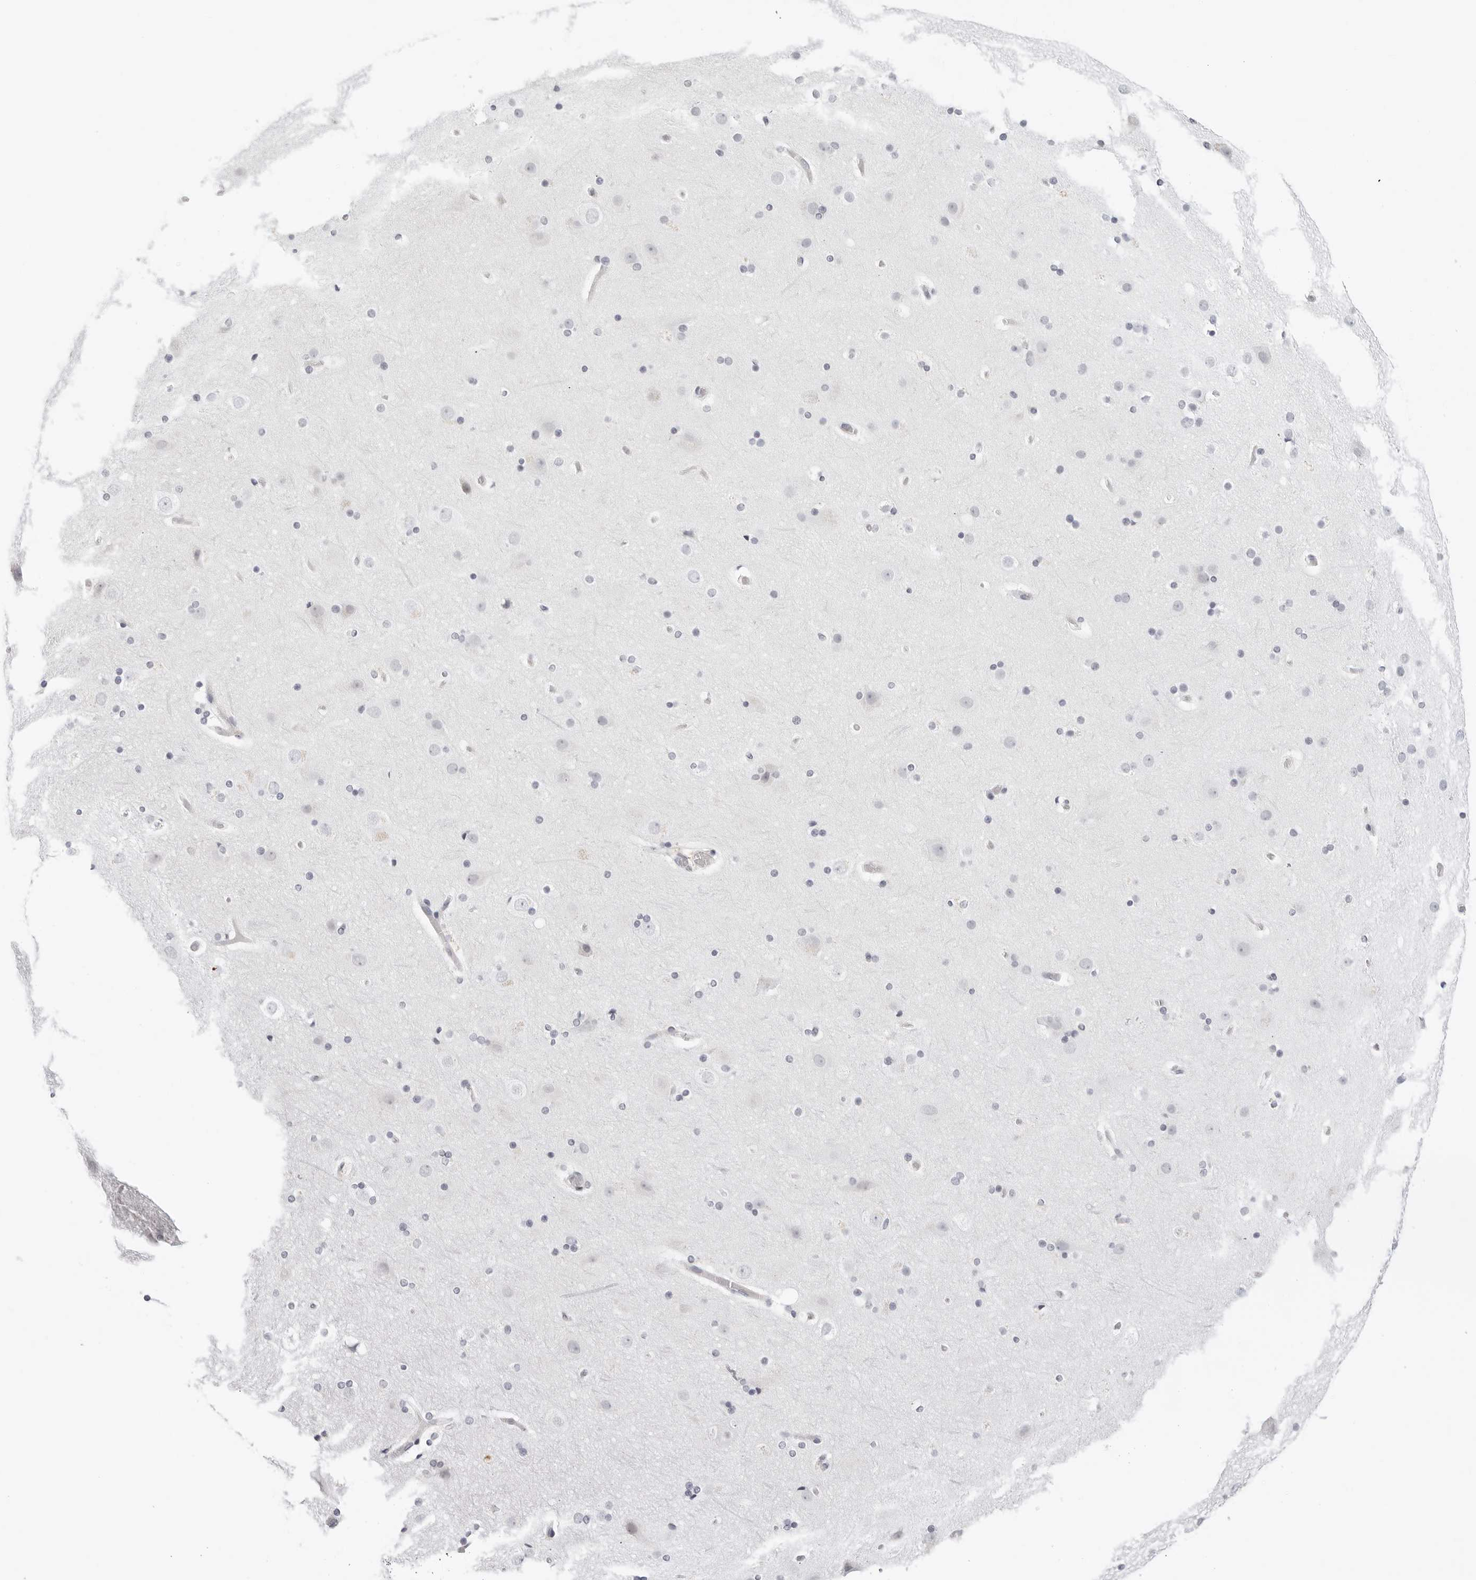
{"staining": {"intensity": "negative", "quantity": "none", "location": "none"}, "tissue": "cerebral cortex", "cell_type": "Endothelial cells", "image_type": "normal", "snomed": [{"axis": "morphology", "description": "Normal tissue, NOS"}, {"axis": "topography", "description": "Cerebral cortex"}], "caption": "Immunohistochemical staining of benign human cerebral cortex reveals no significant staining in endothelial cells. (Stains: DAB immunohistochemistry (IHC) with hematoxylin counter stain, Microscopy: brightfield microscopy at high magnification).", "gene": "EDN2", "patient": {"sex": "male", "age": 57}}